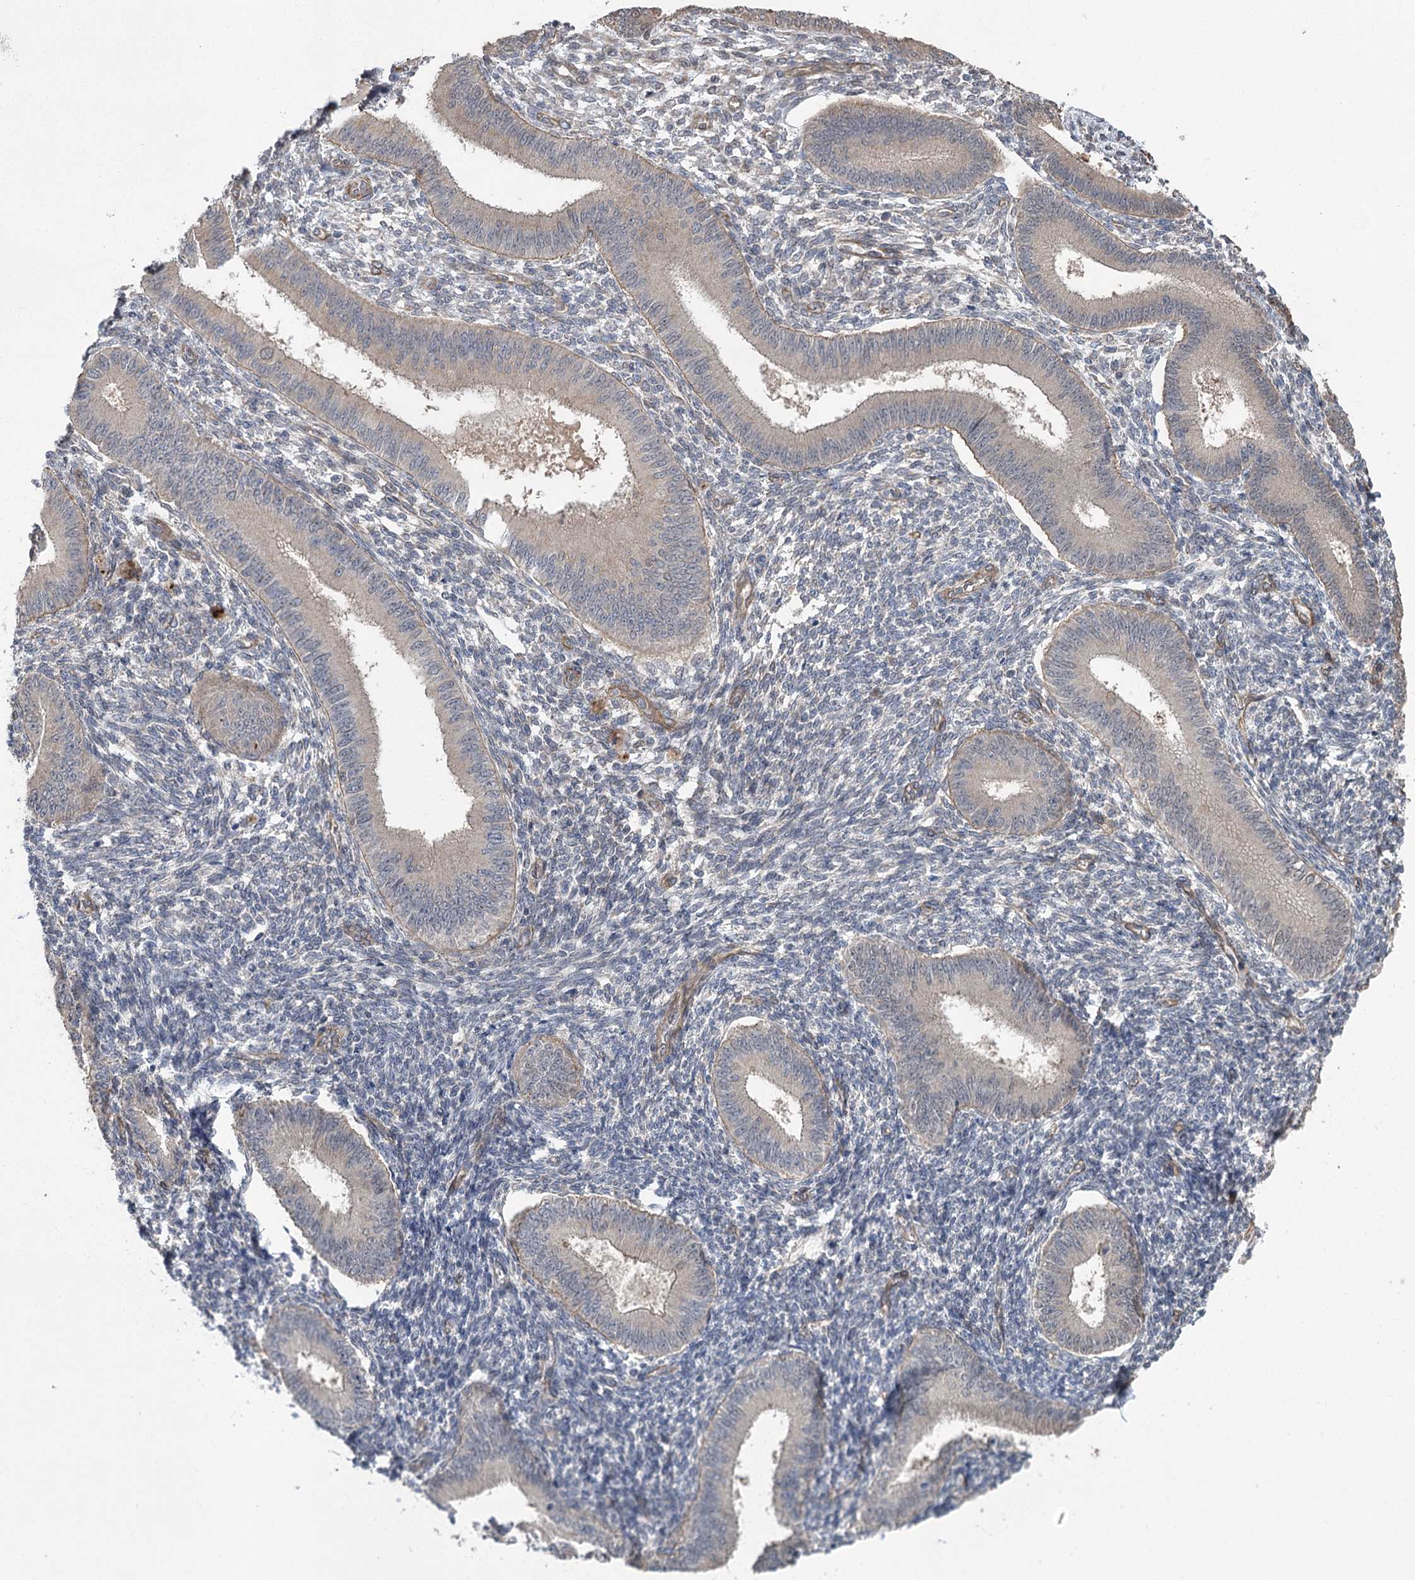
{"staining": {"intensity": "negative", "quantity": "none", "location": "none"}, "tissue": "endometrium", "cell_type": "Cells in endometrial stroma", "image_type": "normal", "snomed": [{"axis": "morphology", "description": "Normal tissue, NOS"}, {"axis": "topography", "description": "Uterus"}, {"axis": "topography", "description": "Endometrium"}], "caption": "This image is of unremarkable endometrium stained with immunohistochemistry to label a protein in brown with the nuclei are counter-stained blue. There is no positivity in cells in endometrial stroma.", "gene": "RWDD4", "patient": {"sex": "female", "age": 48}}